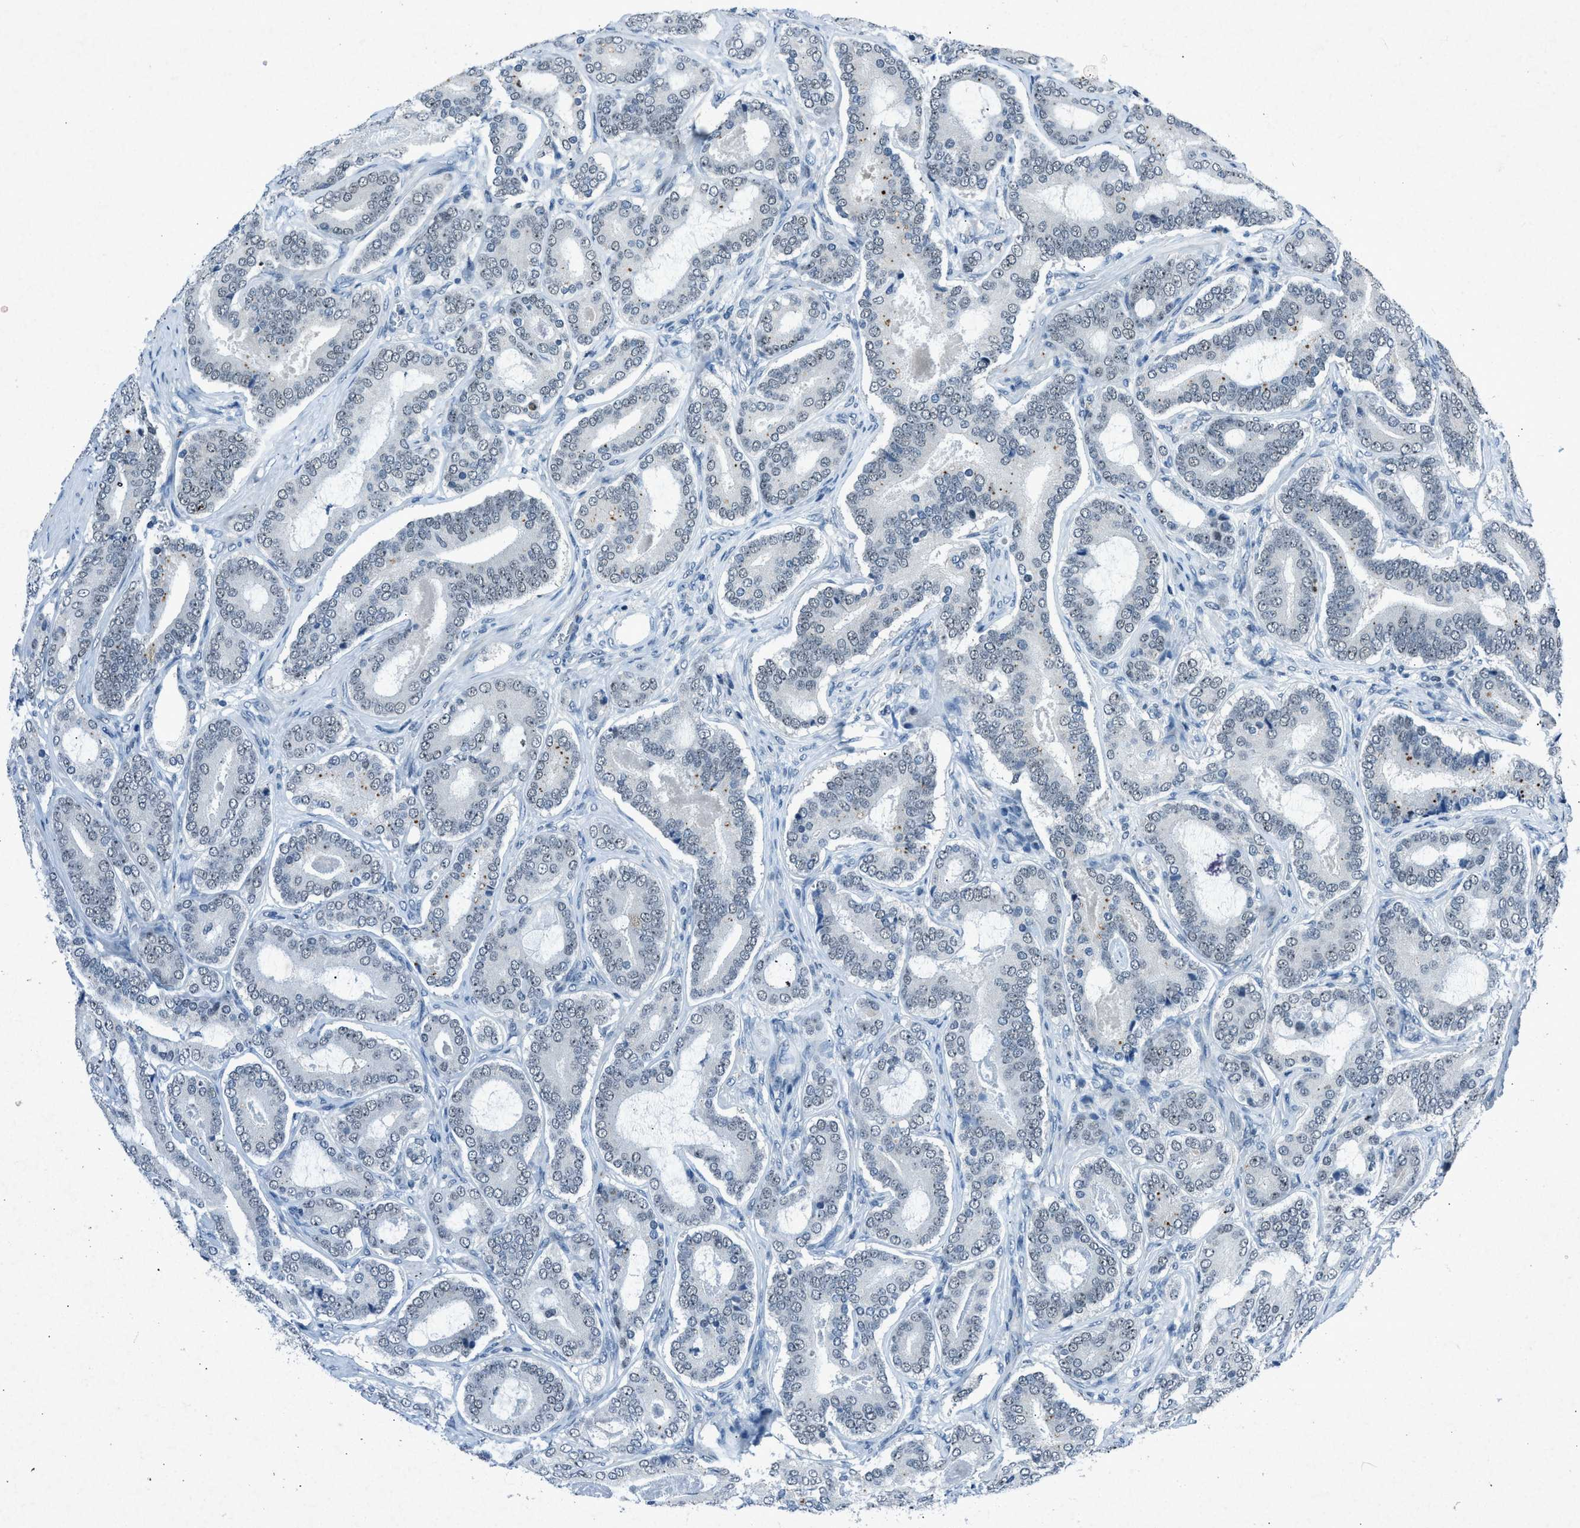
{"staining": {"intensity": "negative", "quantity": "none", "location": "none"}, "tissue": "prostate cancer", "cell_type": "Tumor cells", "image_type": "cancer", "snomed": [{"axis": "morphology", "description": "Adenocarcinoma, High grade"}, {"axis": "topography", "description": "Prostate"}], "caption": "Tumor cells show no significant protein expression in high-grade adenocarcinoma (prostate).", "gene": "ADCY1", "patient": {"sex": "male", "age": 60}}